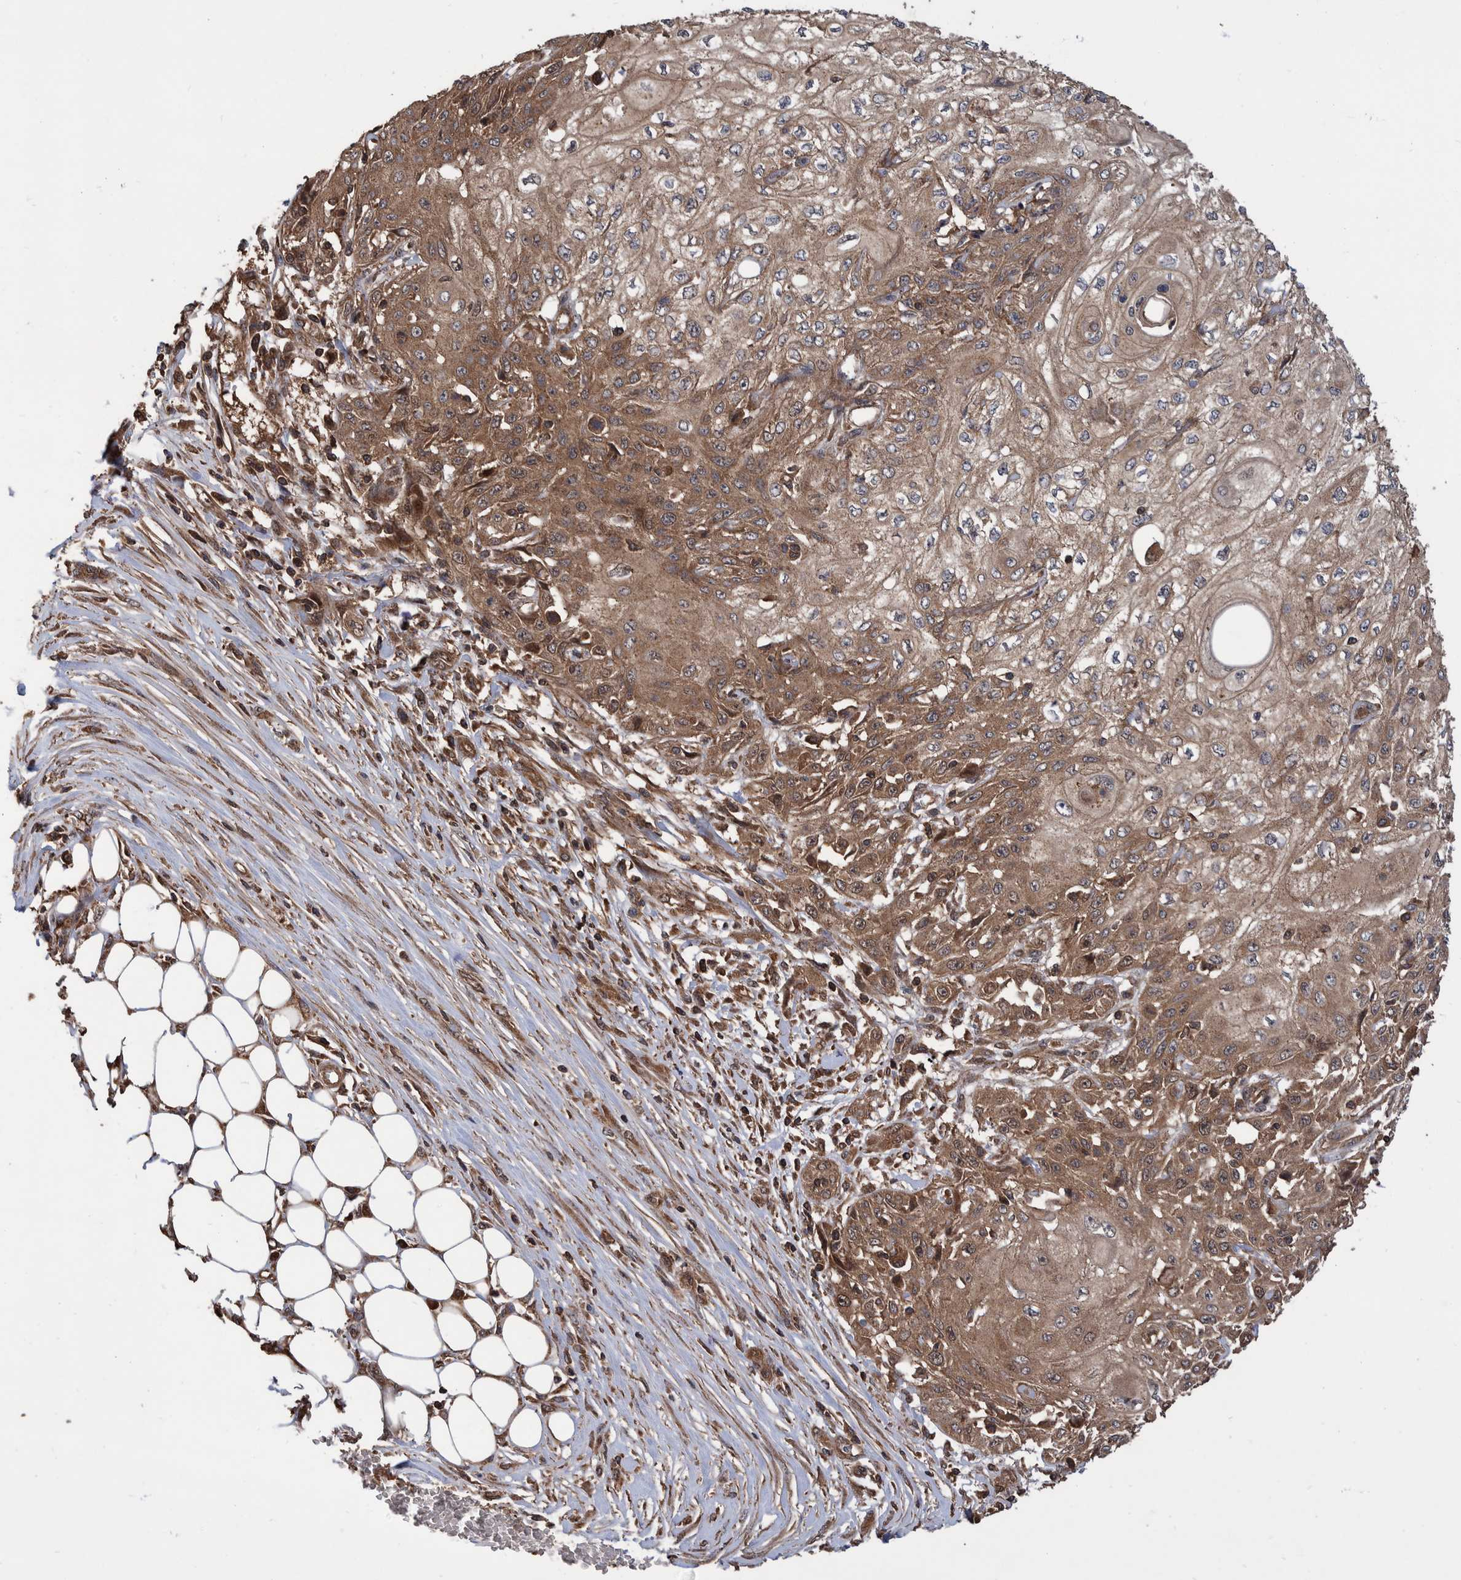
{"staining": {"intensity": "moderate", "quantity": ">75%", "location": "cytoplasmic/membranous"}, "tissue": "skin cancer", "cell_type": "Tumor cells", "image_type": "cancer", "snomed": [{"axis": "morphology", "description": "Squamous cell carcinoma, NOS"}, {"axis": "morphology", "description": "Squamous cell carcinoma, metastatic, NOS"}, {"axis": "topography", "description": "Skin"}, {"axis": "topography", "description": "Lymph node"}], "caption": "This photomicrograph displays skin squamous cell carcinoma stained with IHC to label a protein in brown. The cytoplasmic/membranous of tumor cells show moderate positivity for the protein. Nuclei are counter-stained blue.", "gene": "VBP1", "patient": {"sex": "male", "age": 75}}